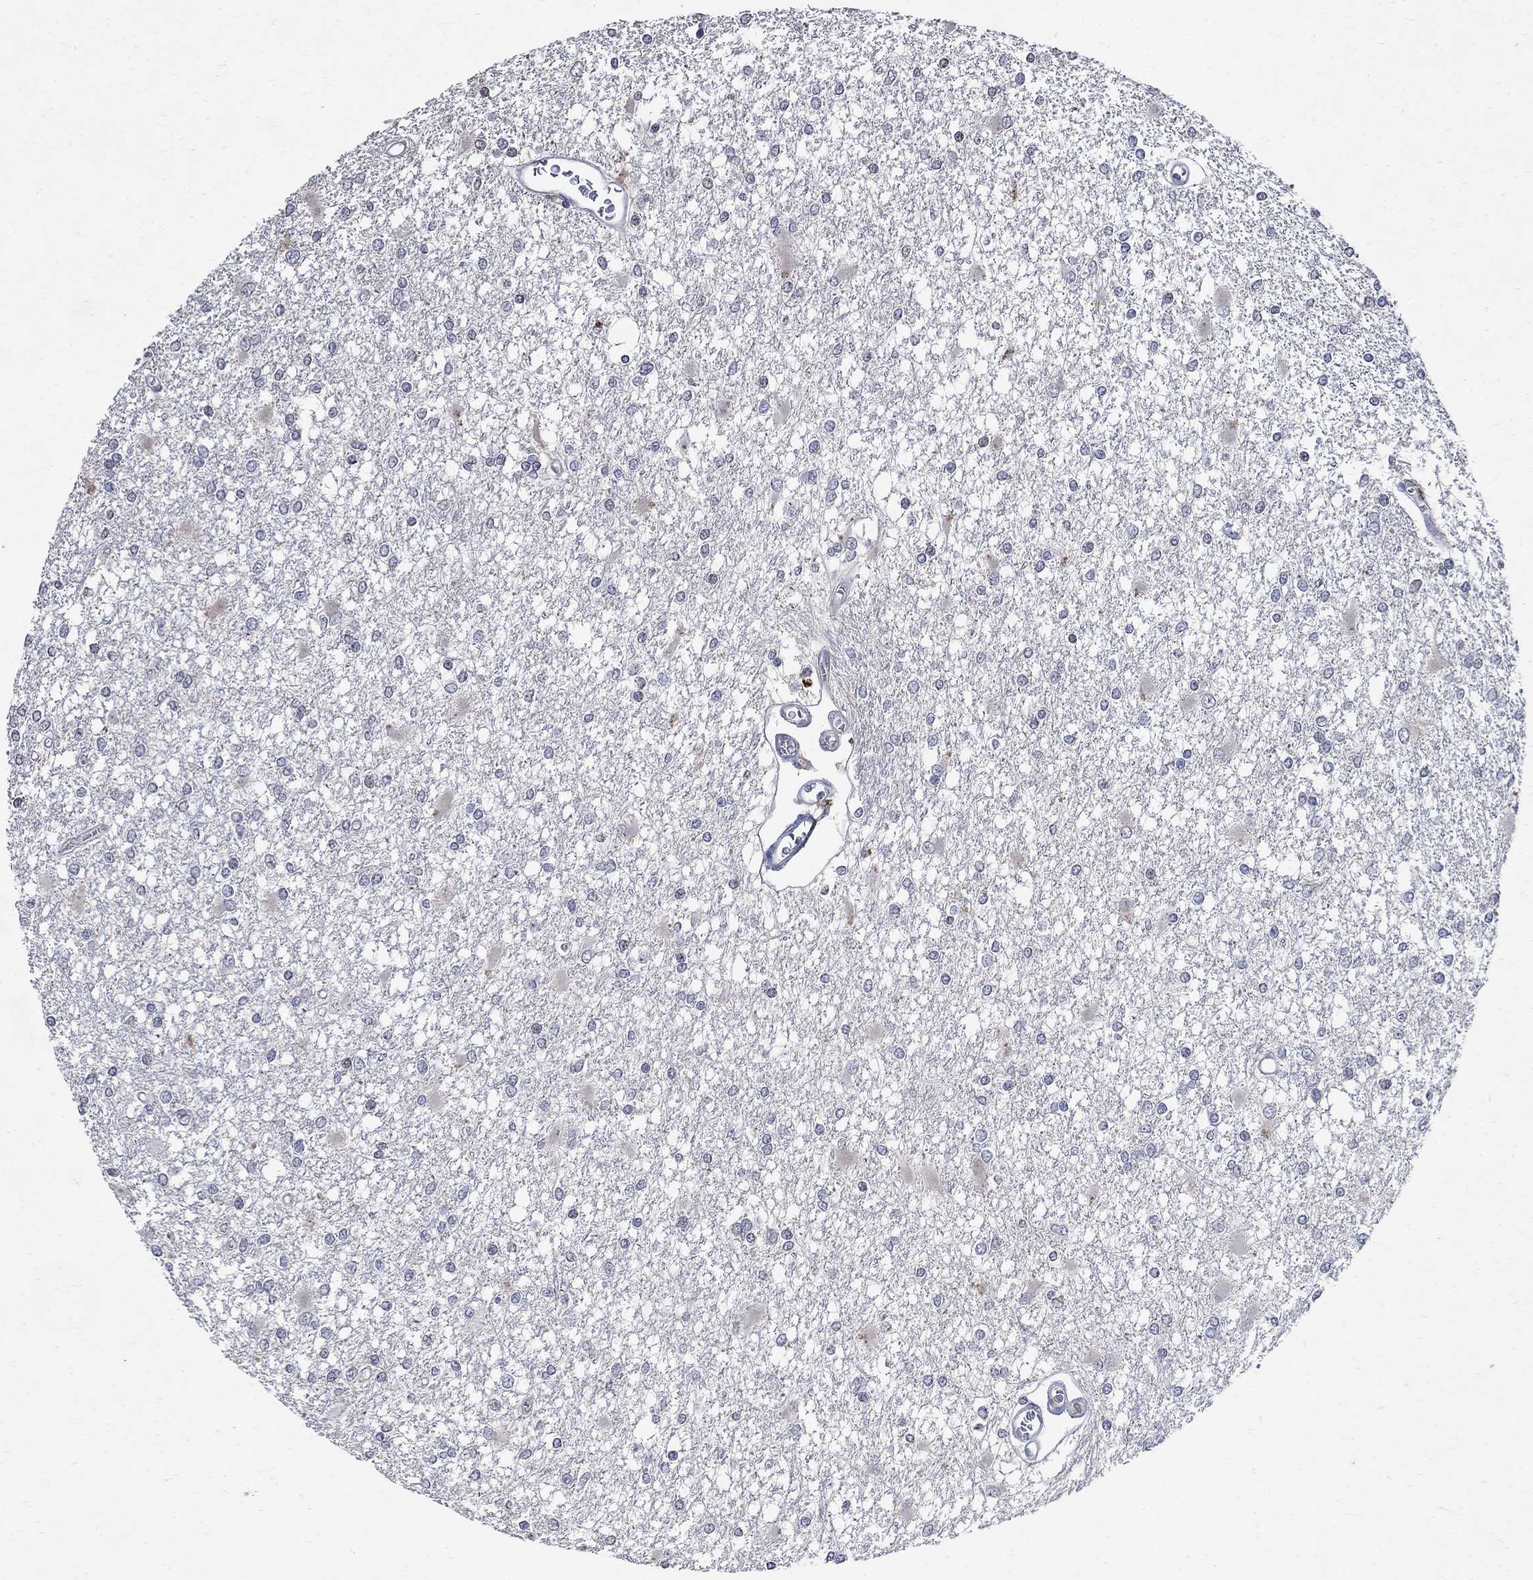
{"staining": {"intensity": "negative", "quantity": "none", "location": "none"}, "tissue": "glioma", "cell_type": "Tumor cells", "image_type": "cancer", "snomed": [{"axis": "morphology", "description": "Glioma, malignant, High grade"}, {"axis": "topography", "description": "Cerebral cortex"}], "caption": "This photomicrograph is of malignant glioma (high-grade) stained with immunohistochemistry (IHC) to label a protein in brown with the nuclei are counter-stained blue. There is no staining in tumor cells. (Brightfield microscopy of DAB (3,3'-diaminobenzidine) immunohistochemistry at high magnification).", "gene": "TMEM169", "patient": {"sex": "male", "age": 79}}